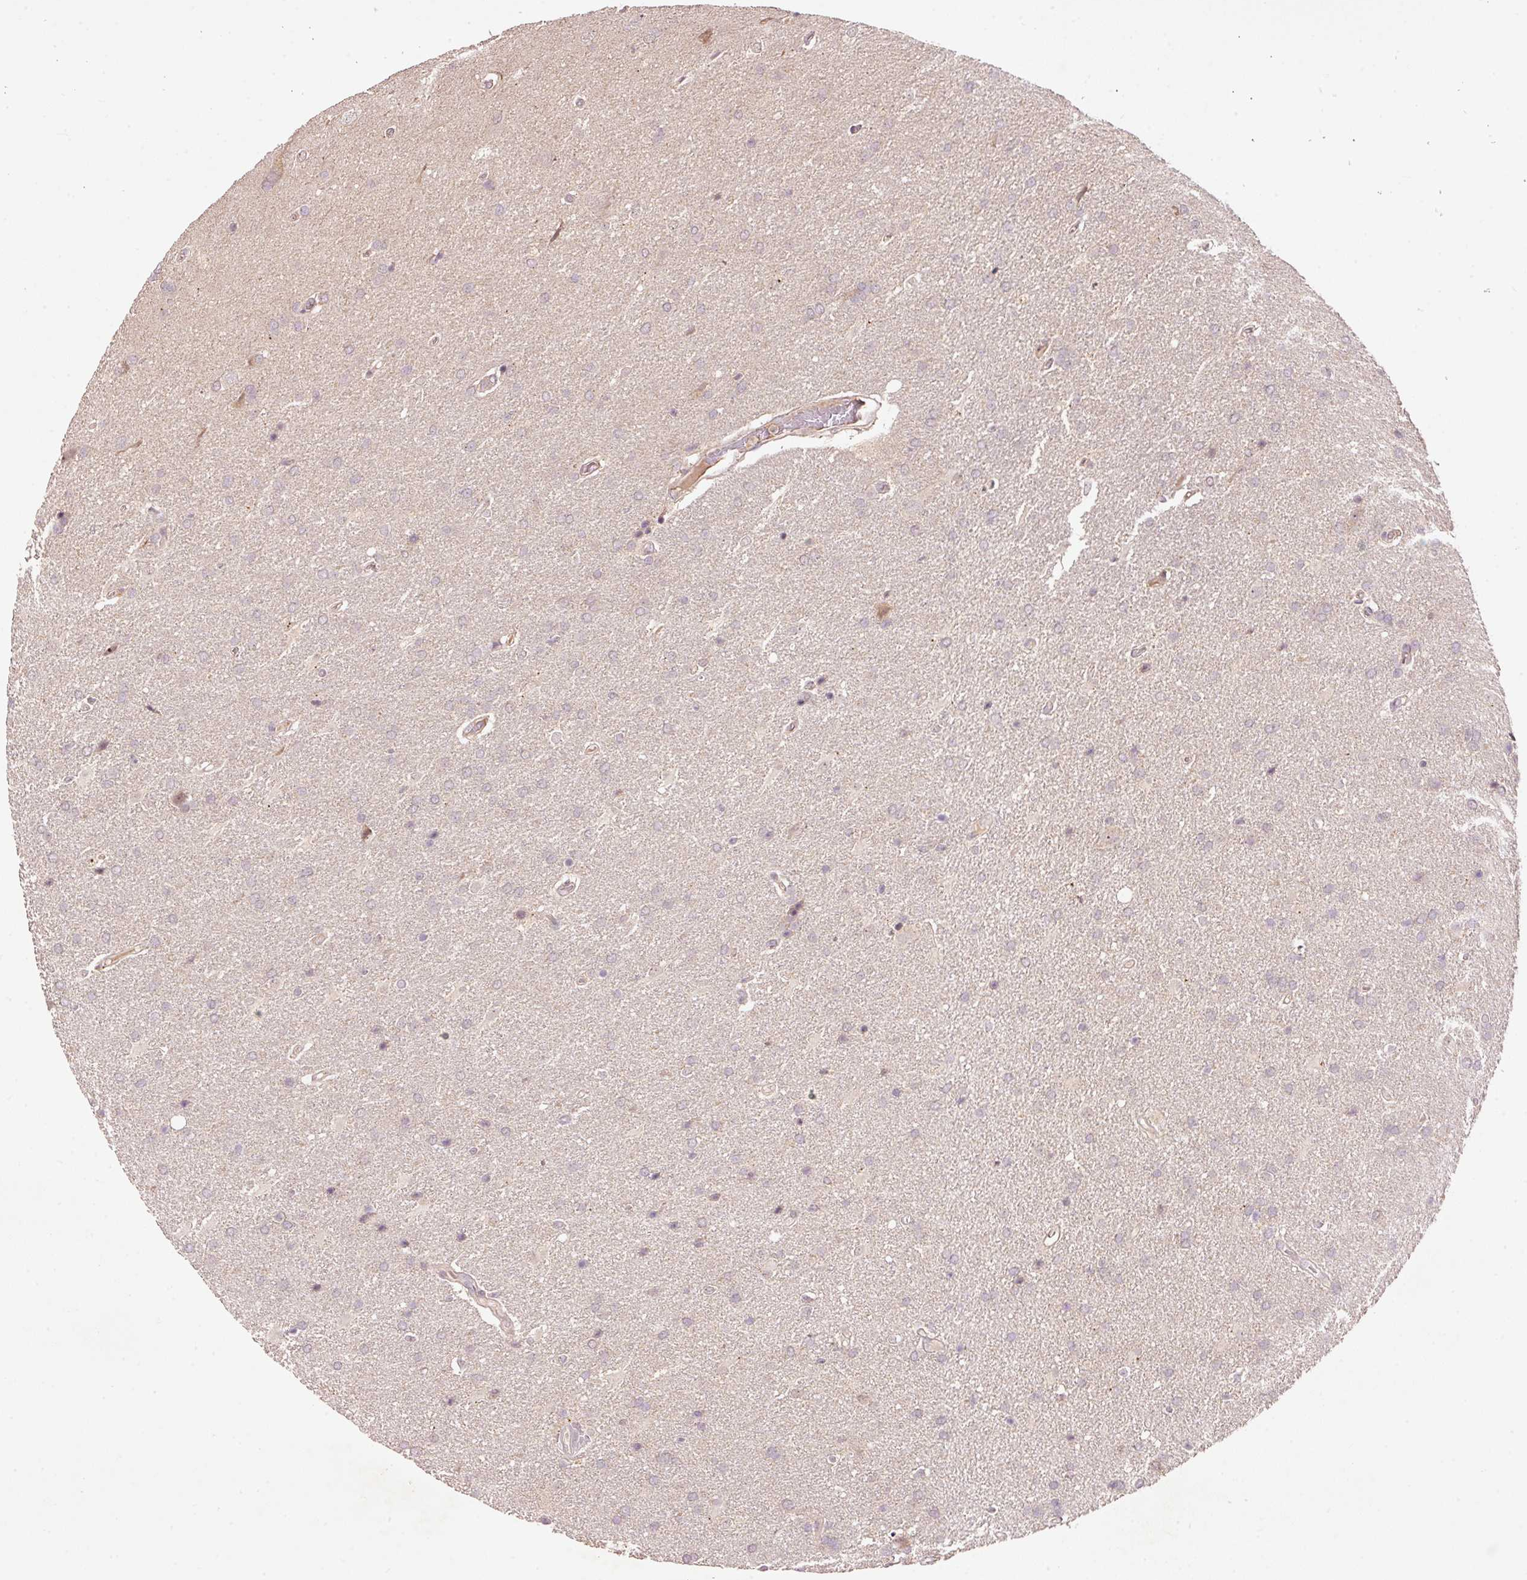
{"staining": {"intensity": "negative", "quantity": "none", "location": "none"}, "tissue": "glioma", "cell_type": "Tumor cells", "image_type": "cancer", "snomed": [{"axis": "morphology", "description": "Glioma, malignant, High grade"}, {"axis": "topography", "description": "Brain"}], "caption": "High power microscopy histopathology image of an immunohistochemistry (IHC) image of glioma, revealing no significant expression in tumor cells.", "gene": "PCDHB1", "patient": {"sex": "male", "age": 56}}